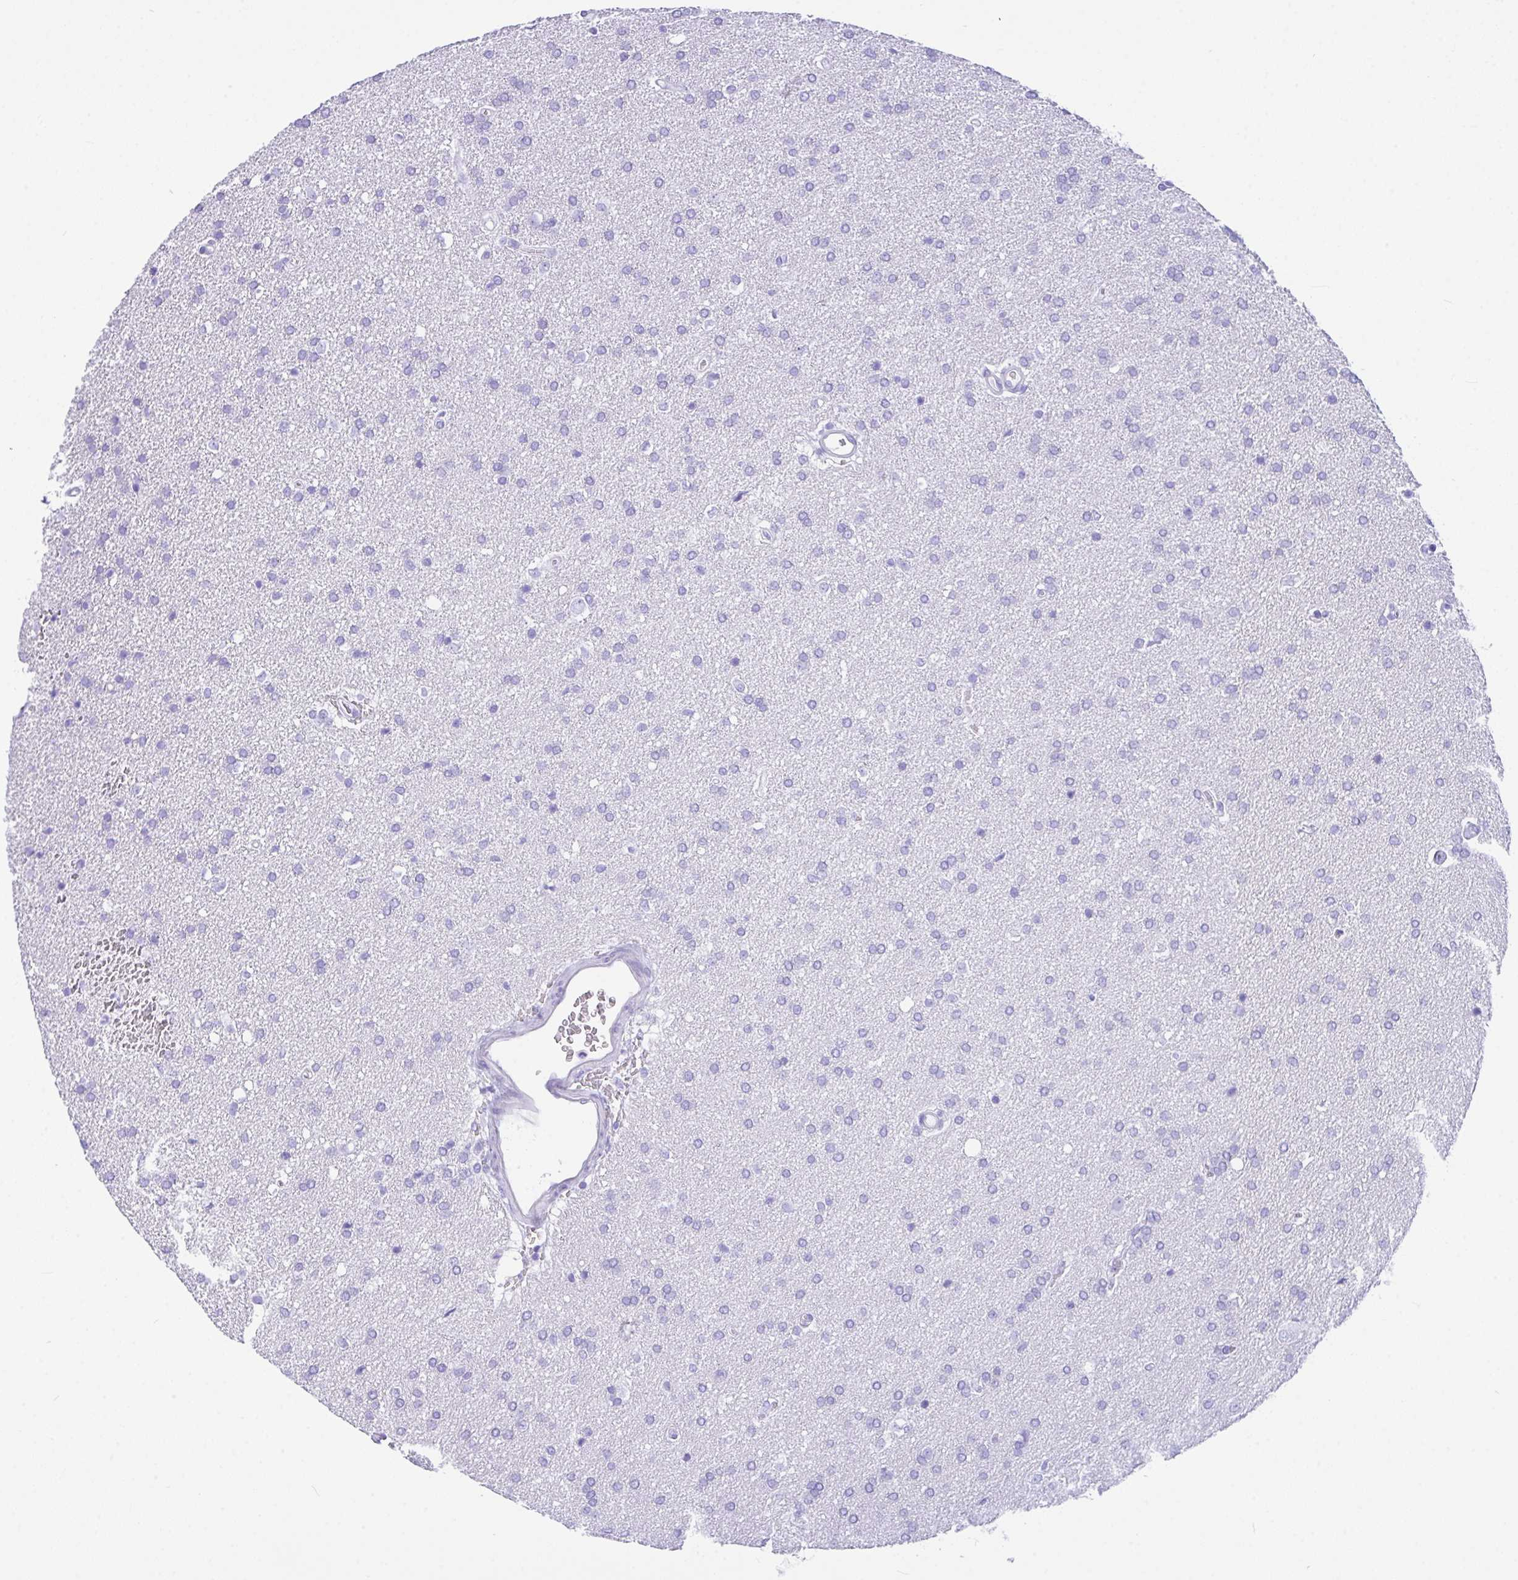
{"staining": {"intensity": "negative", "quantity": "none", "location": "none"}, "tissue": "glioma", "cell_type": "Tumor cells", "image_type": "cancer", "snomed": [{"axis": "morphology", "description": "Glioma, malignant, Low grade"}, {"axis": "topography", "description": "Brain"}], "caption": "This photomicrograph is of malignant low-grade glioma stained with immunohistochemistry (IHC) to label a protein in brown with the nuclei are counter-stained blue. There is no staining in tumor cells.", "gene": "BEST4", "patient": {"sex": "female", "age": 34}}